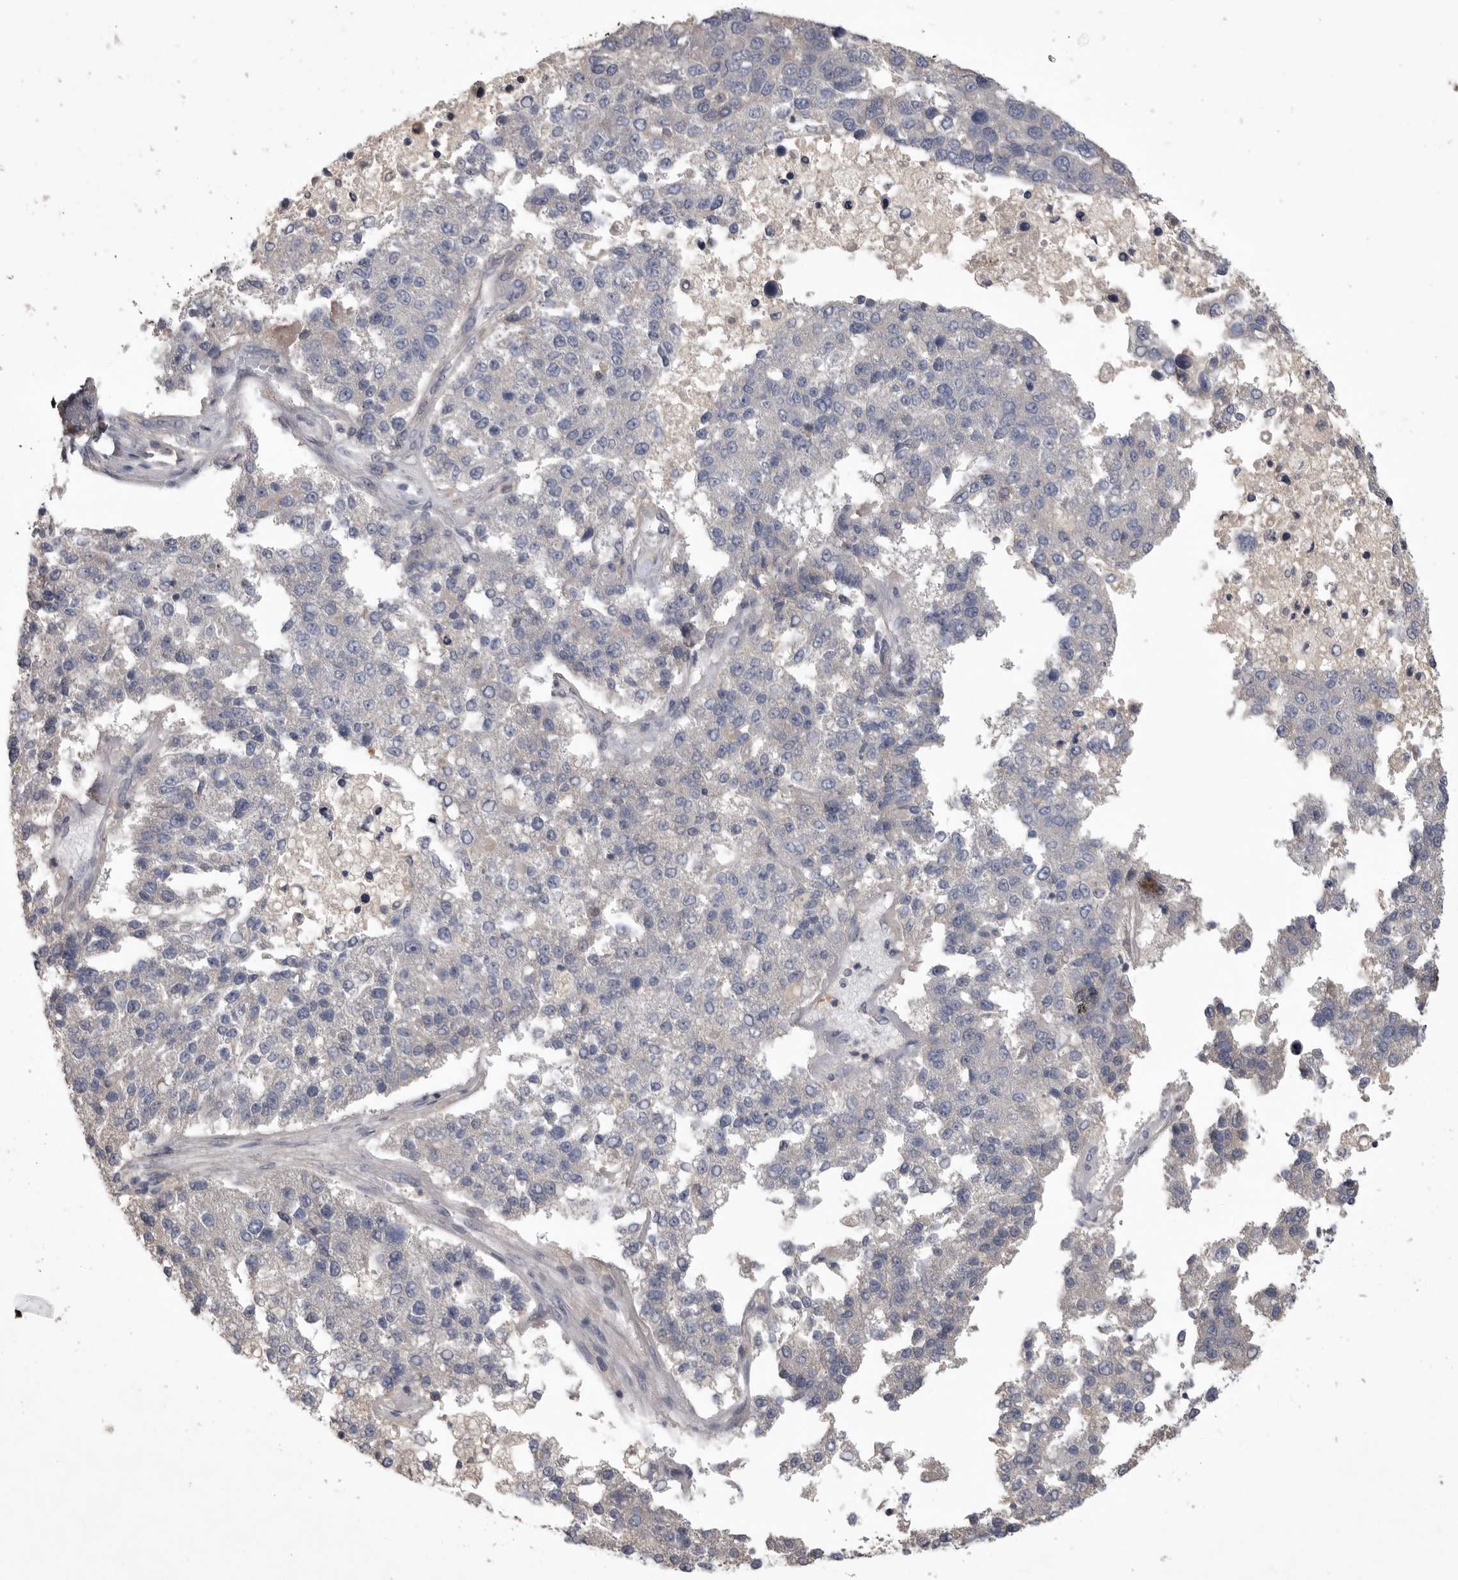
{"staining": {"intensity": "negative", "quantity": "none", "location": "none"}, "tissue": "pancreatic cancer", "cell_type": "Tumor cells", "image_type": "cancer", "snomed": [{"axis": "morphology", "description": "Adenocarcinoma, NOS"}, {"axis": "topography", "description": "Pancreas"}], "caption": "Immunohistochemical staining of pancreatic cancer demonstrates no significant positivity in tumor cells.", "gene": "ZNF114", "patient": {"sex": "female", "age": 61}}